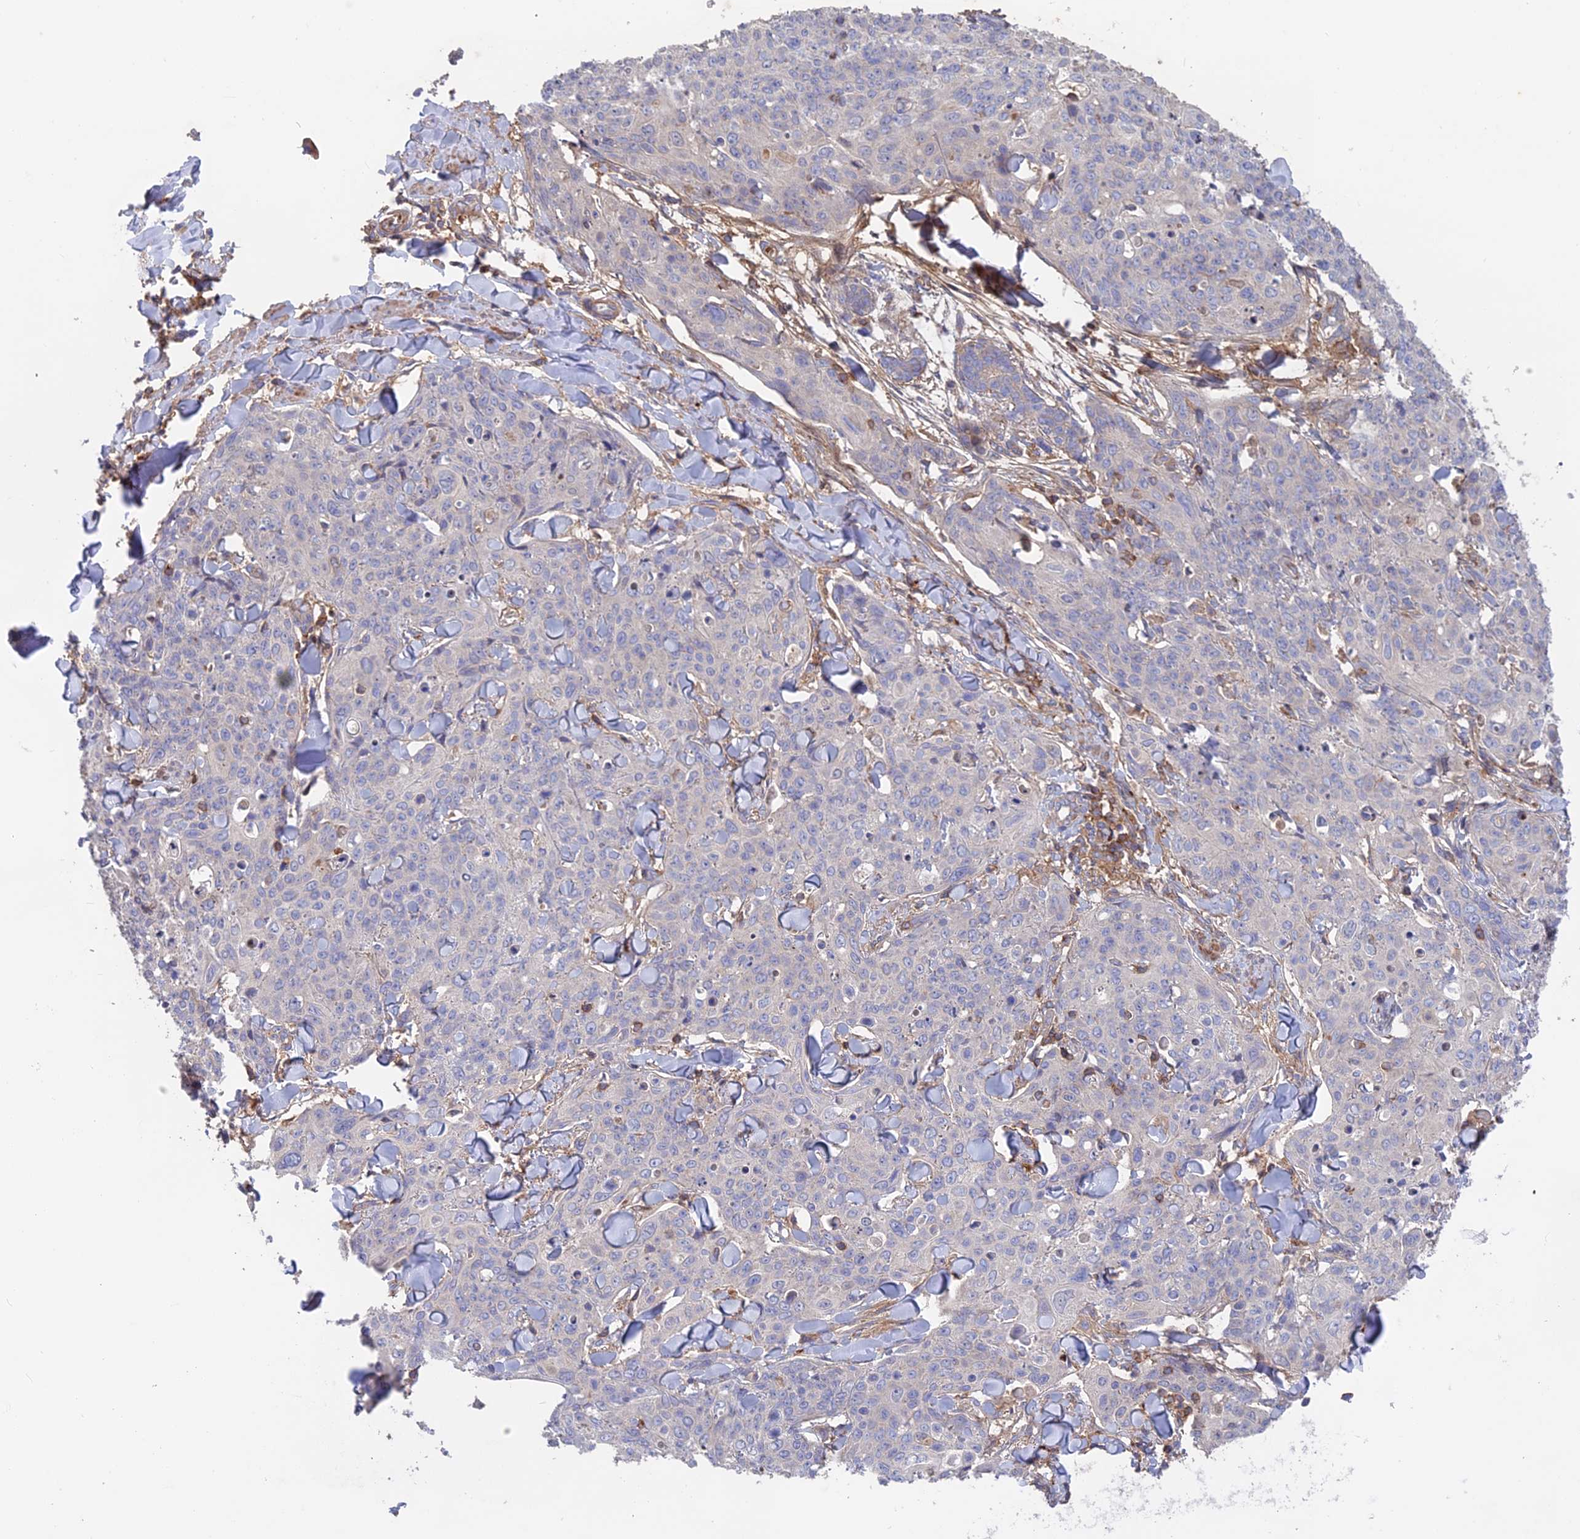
{"staining": {"intensity": "negative", "quantity": "none", "location": "none"}, "tissue": "skin cancer", "cell_type": "Tumor cells", "image_type": "cancer", "snomed": [{"axis": "morphology", "description": "Squamous cell carcinoma, NOS"}, {"axis": "topography", "description": "Skin"}, {"axis": "topography", "description": "Vulva"}], "caption": "Immunohistochemistry (IHC) of squamous cell carcinoma (skin) demonstrates no staining in tumor cells.", "gene": "CPNE7", "patient": {"sex": "female", "age": 85}}